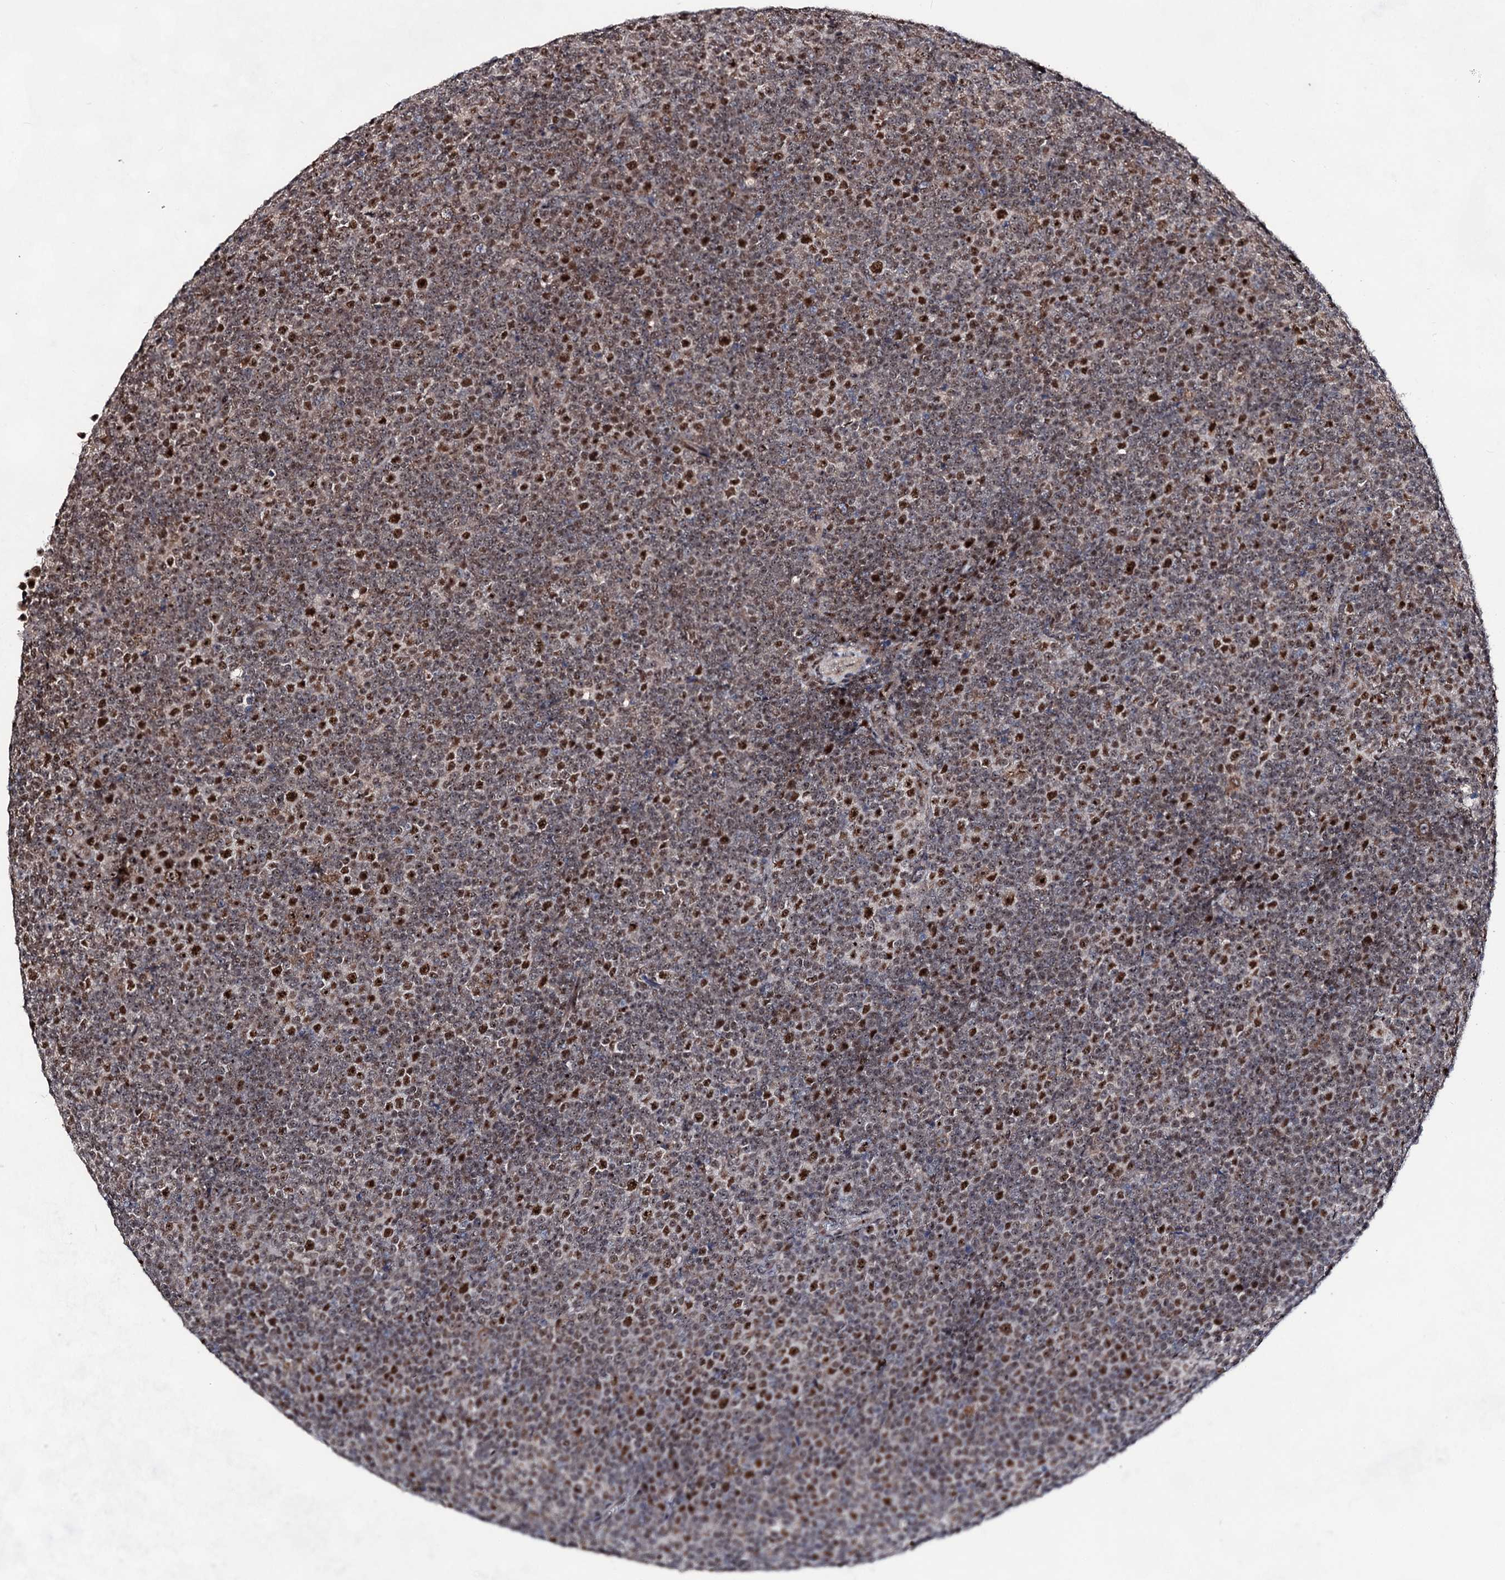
{"staining": {"intensity": "strong", "quantity": "25%-75%", "location": "nuclear"}, "tissue": "lymphoma", "cell_type": "Tumor cells", "image_type": "cancer", "snomed": [{"axis": "morphology", "description": "Malignant lymphoma, non-Hodgkin's type, Low grade"}, {"axis": "topography", "description": "Lymph node"}], "caption": "This image exhibits low-grade malignant lymphoma, non-Hodgkin's type stained with IHC to label a protein in brown. The nuclear of tumor cells show strong positivity for the protein. Nuclei are counter-stained blue.", "gene": "EXOSC10", "patient": {"sex": "female", "age": 67}}